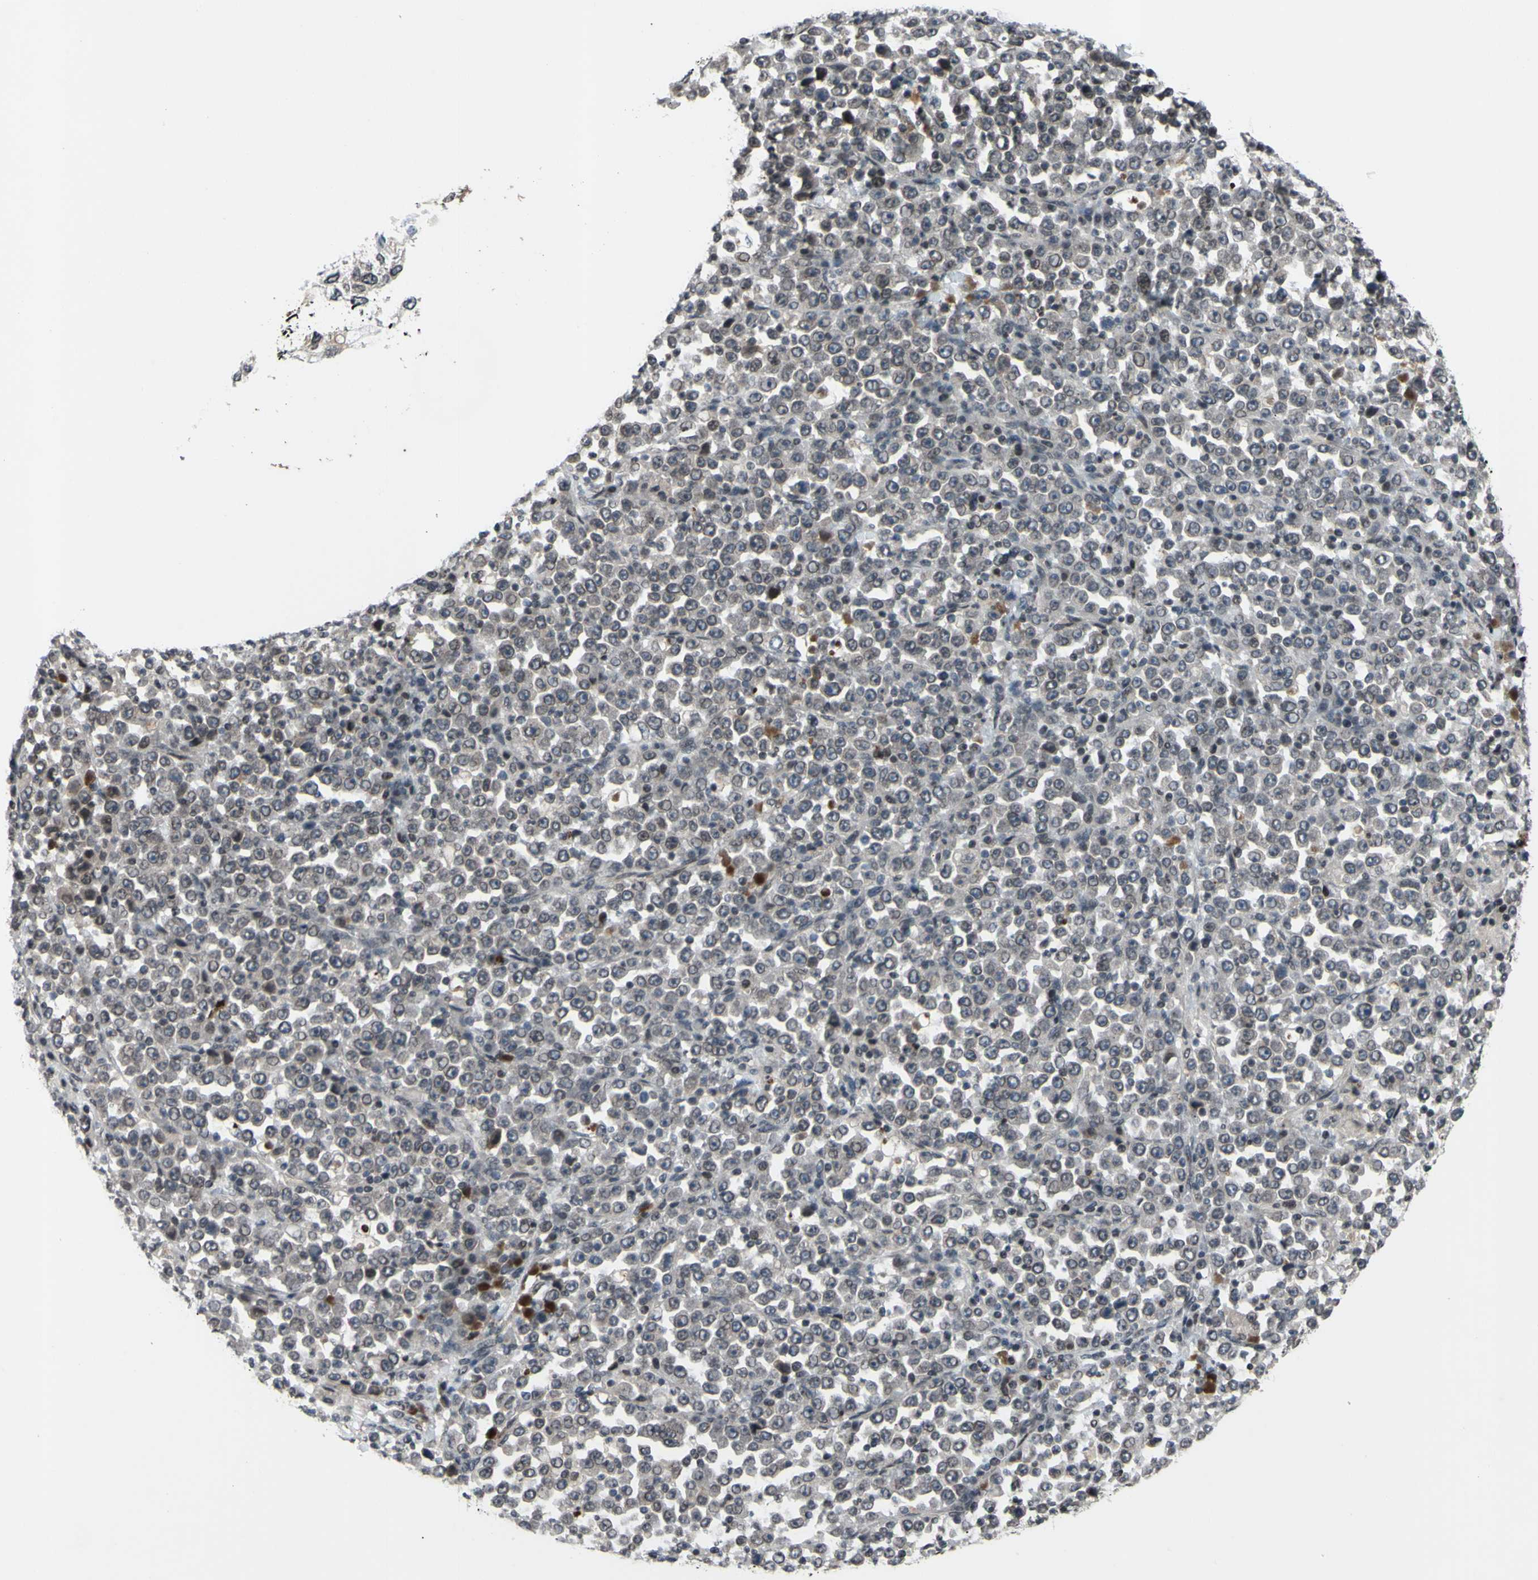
{"staining": {"intensity": "negative", "quantity": "none", "location": "none"}, "tissue": "stomach cancer", "cell_type": "Tumor cells", "image_type": "cancer", "snomed": [{"axis": "morphology", "description": "Normal tissue, NOS"}, {"axis": "morphology", "description": "Adenocarcinoma, NOS"}, {"axis": "topography", "description": "Stomach, upper"}, {"axis": "topography", "description": "Stomach"}], "caption": "An immunohistochemistry (IHC) micrograph of stomach adenocarcinoma is shown. There is no staining in tumor cells of stomach adenocarcinoma. Brightfield microscopy of immunohistochemistry stained with DAB (3,3'-diaminobenzidine) (brown) and hematoxylin (blue), captured at high magnification.", "gene": "XPO1", "patient": {"sex": "male", "age": 59}}